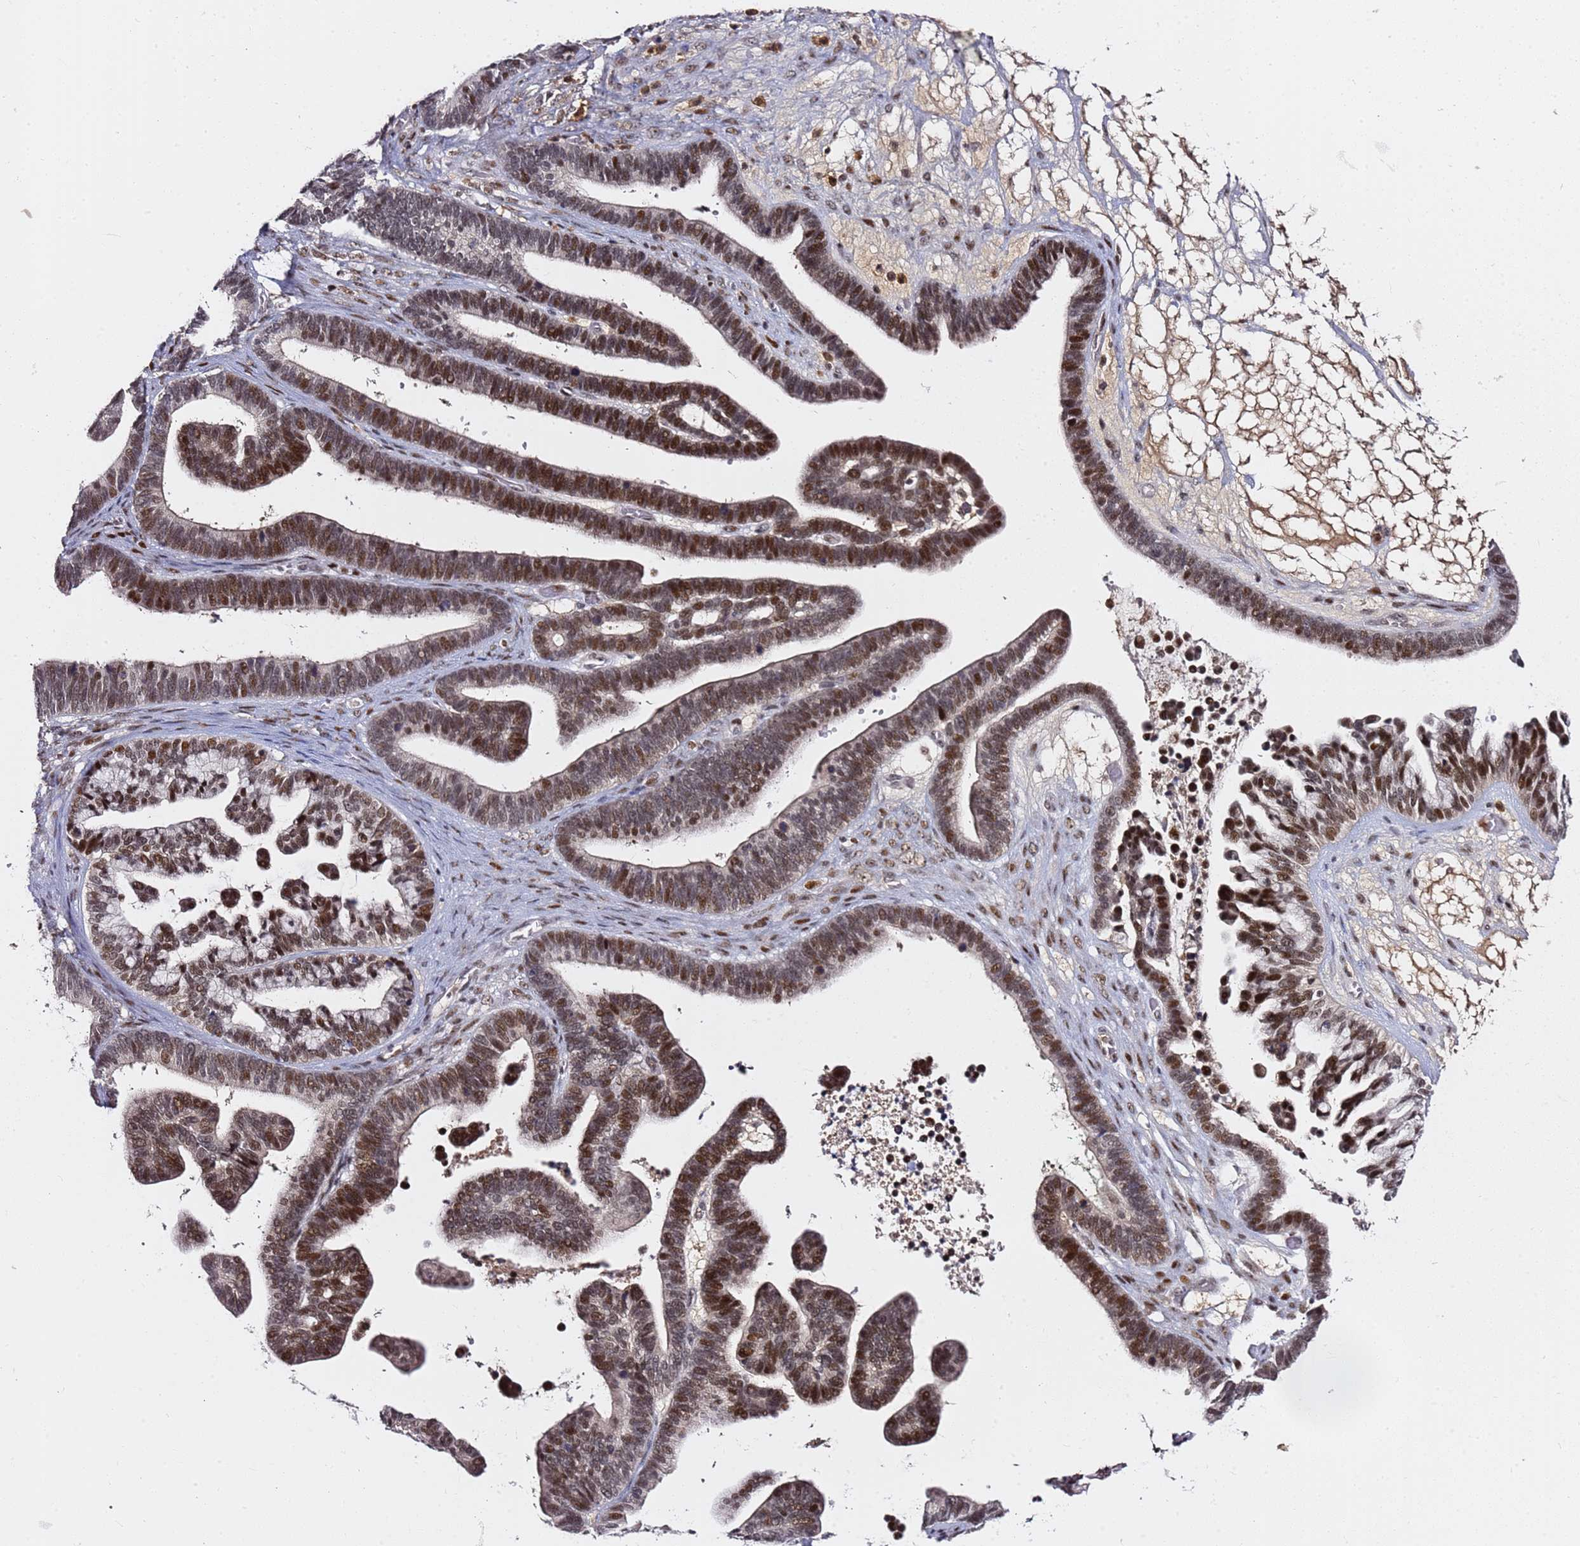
{"staining": {"intensity": "moderate", "quantity": ">75%", "location": "nuclear"}, "tissue": "ovarian cancer", "cell_type": "Tumor cells", "image_type": "cancer", "snomed": [{"axis": "morphology", "description": "Cystadenocarcinoma, serous, NOS"}, {"axis": "topography", "description": "Ovary"}], "caption": "This is a histology image of immunohistochemistry staining of ovarian serous cystadenocarcinoma, which shows moderate expression in the nuclear of tumor cells.", "gene": "FCF1", "patient": {"sex": "female", "age": 56}}